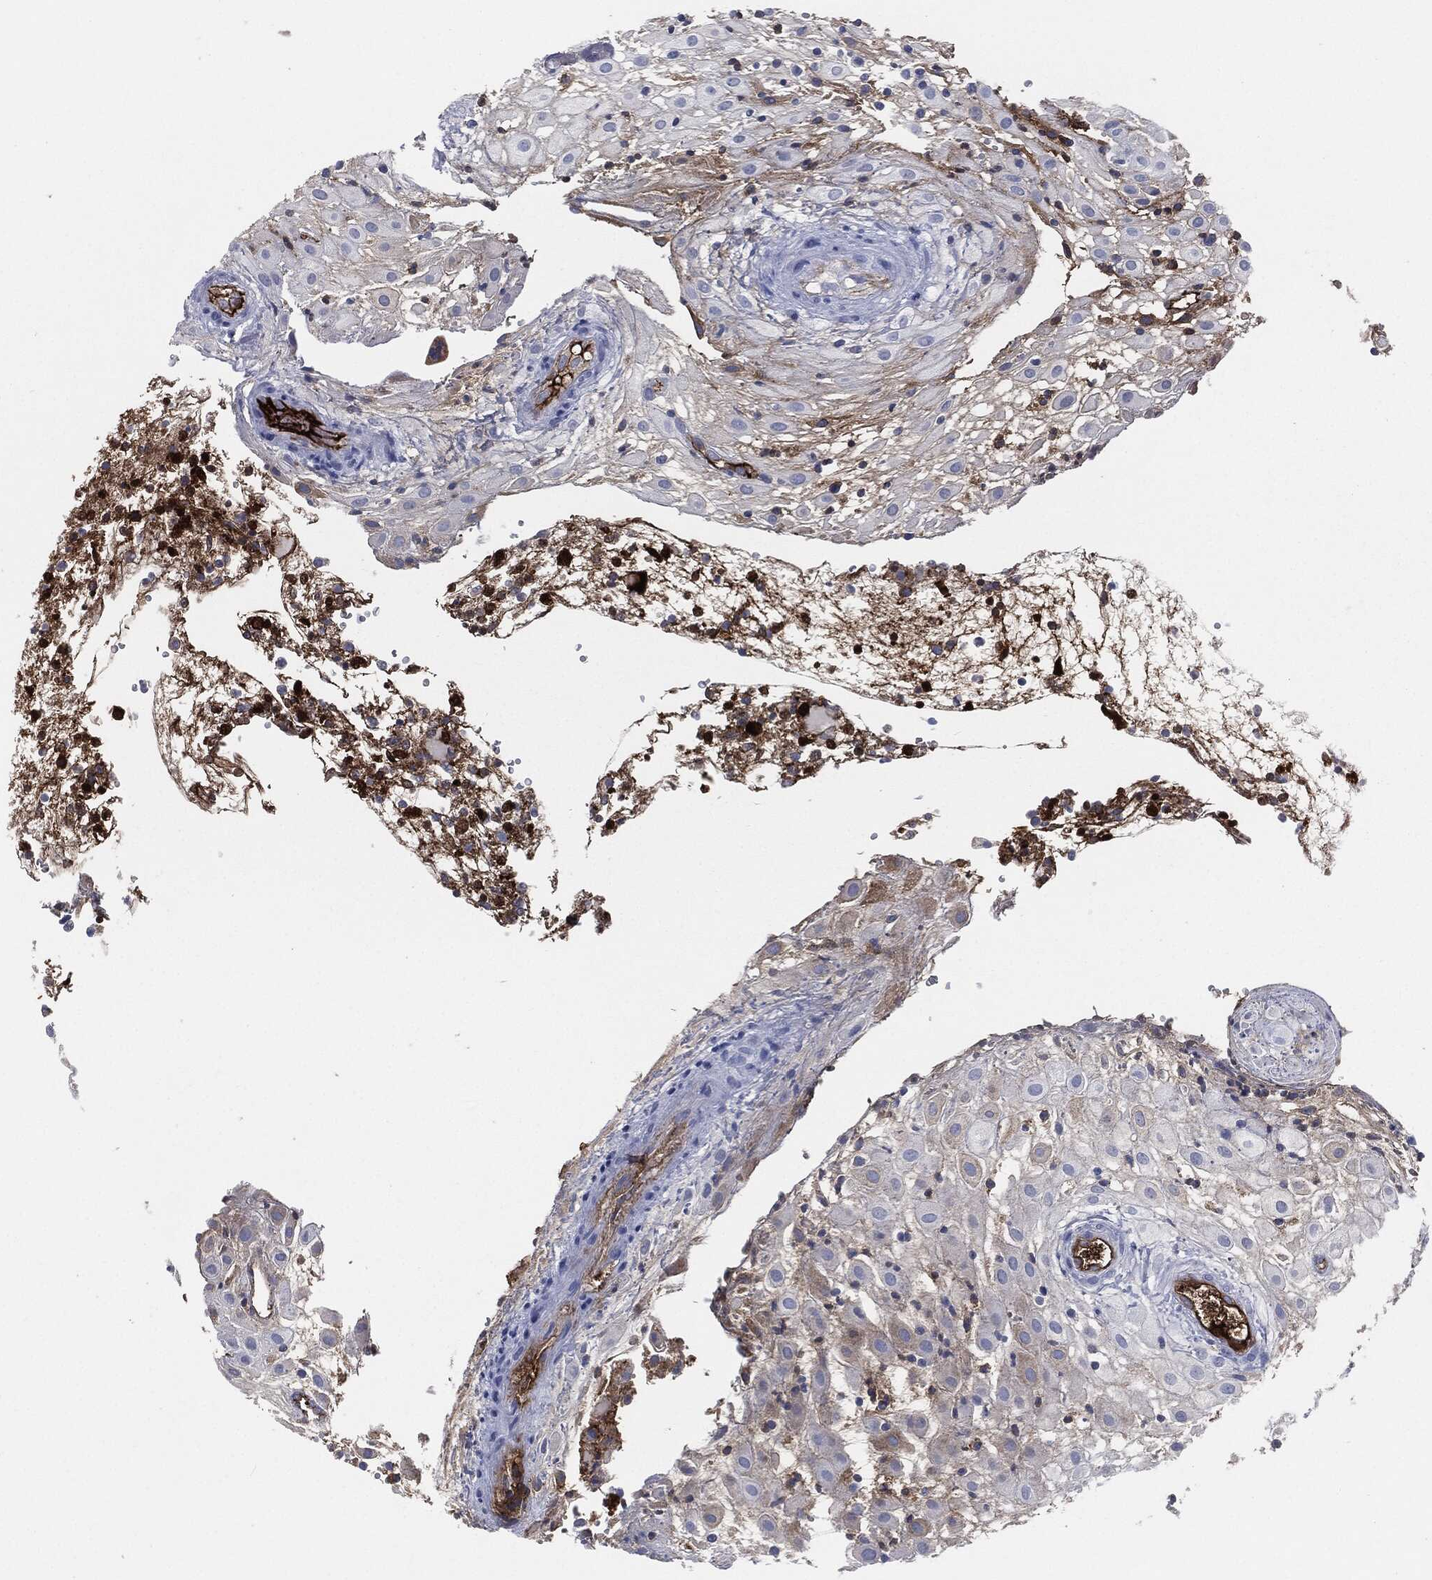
{"staining": {"intensity": "strong", "quantity": "<25%", "location": "cytoplasmic/membranous"}, "tissue": "placenta", "cell_type": "Decidual cells", "image_type": "normal", "snomed": [{"axis": "morphology", "description": "Normal tissue, NOS"}, {"axis": "topography", "description": "Placenta"}], "caption": "A high-resolution photomicrograph shows immunohistochemistry (IHC) staining of unremarkable placenta, which exhibits strong cytoplasmic/membranous expression in approximately <25% of decidual cells.", "gene": "APOB", "patient": {"sex": "female", "age": 24}}